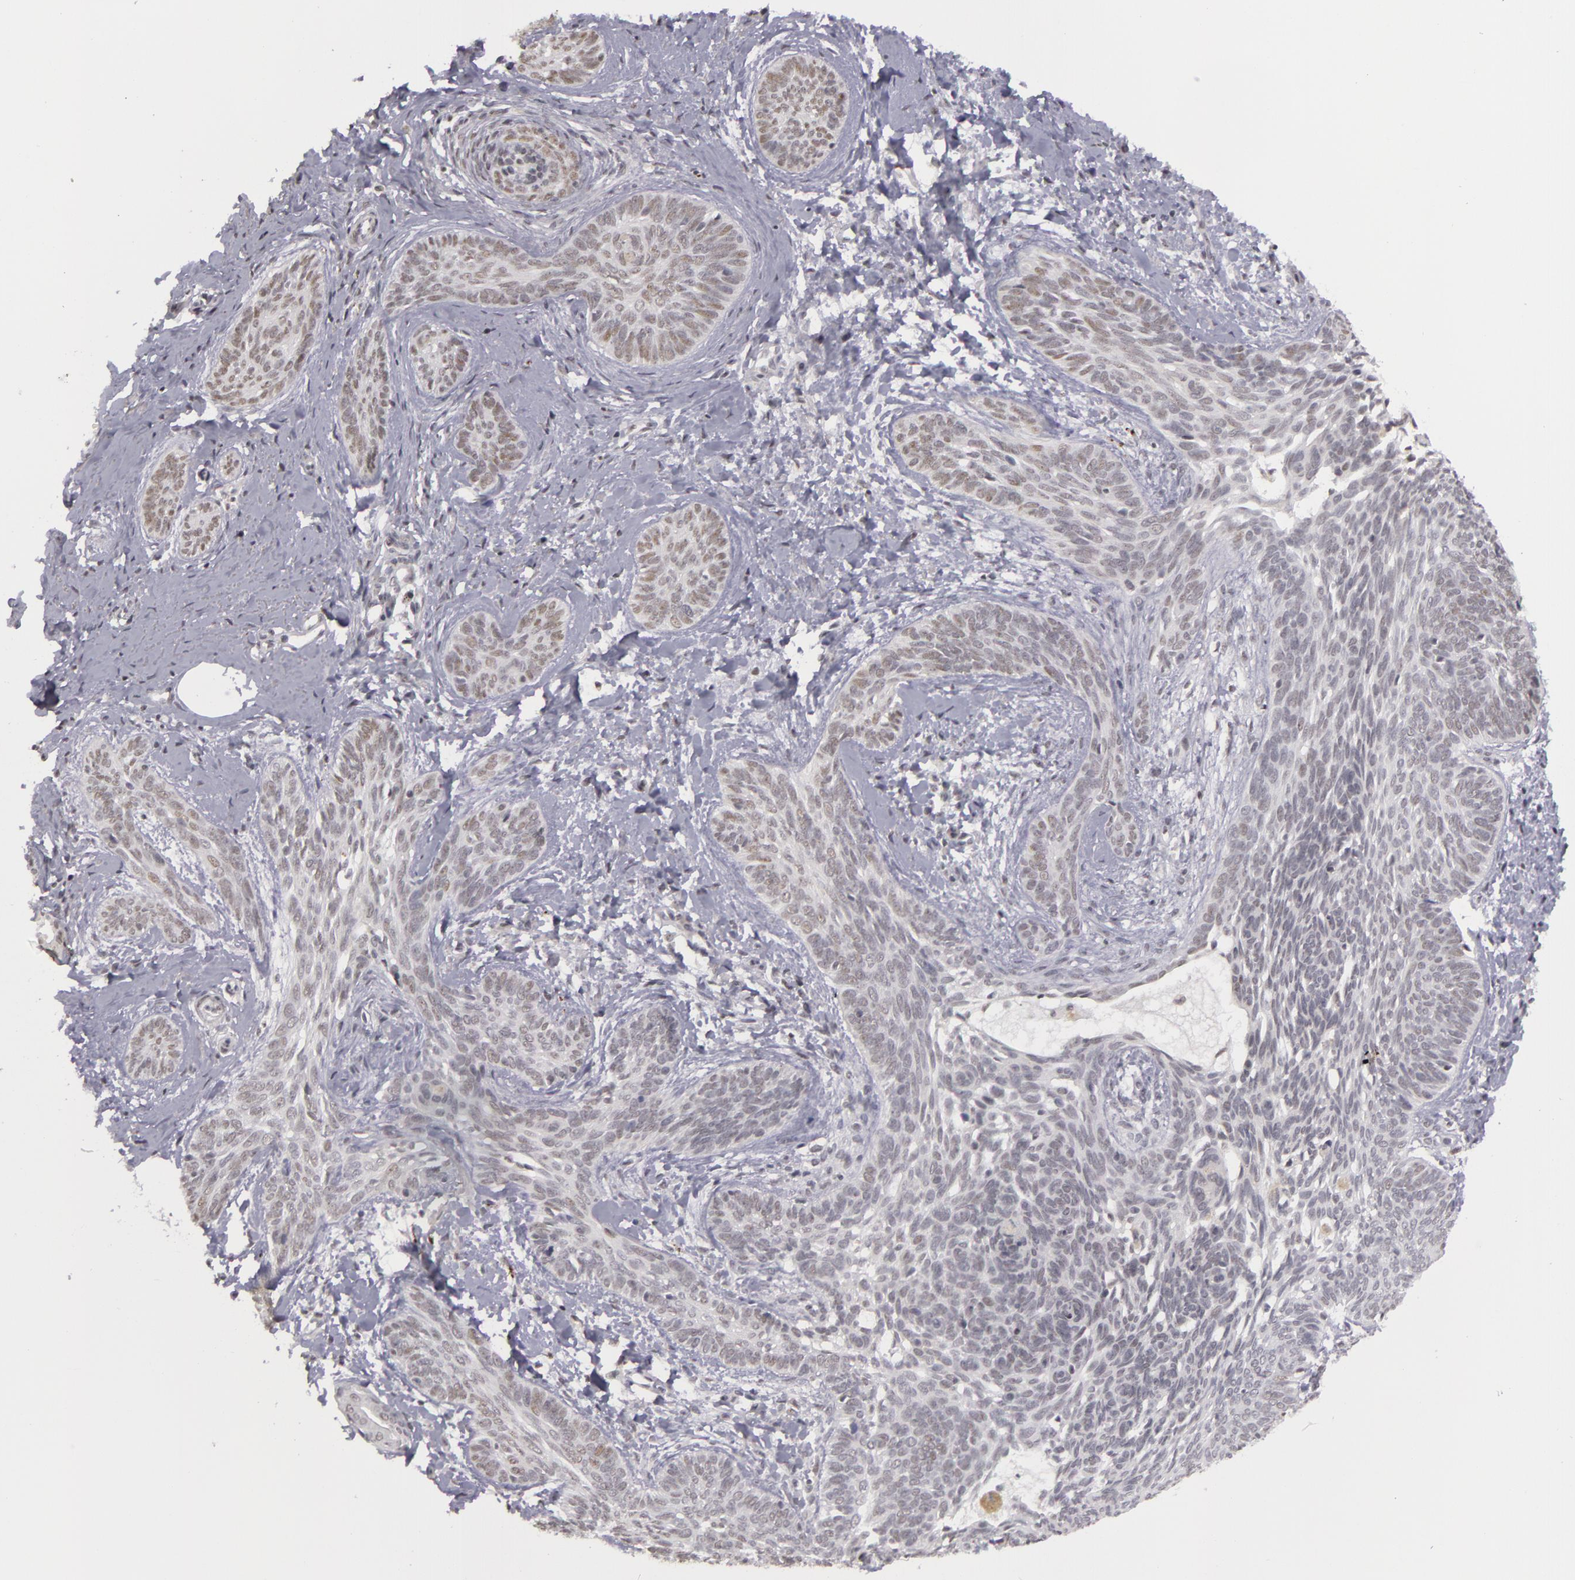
{"staining": {"intensity": "negative", "quantity": "none", "location": "none"}, "tissue": "skin cancer", "cell_type": "Tumor cells", "image_type": "cancer", "snomed": [{"axis": "morphology", "description": "Basal cell carcinoma"}, {"axis": "topography", "description": "Skin"}], "caption": "Human skin cancer stained for a protein using IHC demonstrates no positivity in tumor cells.", "gene": "RRP7A", "patient": {"sex": "female", "age": 81}}